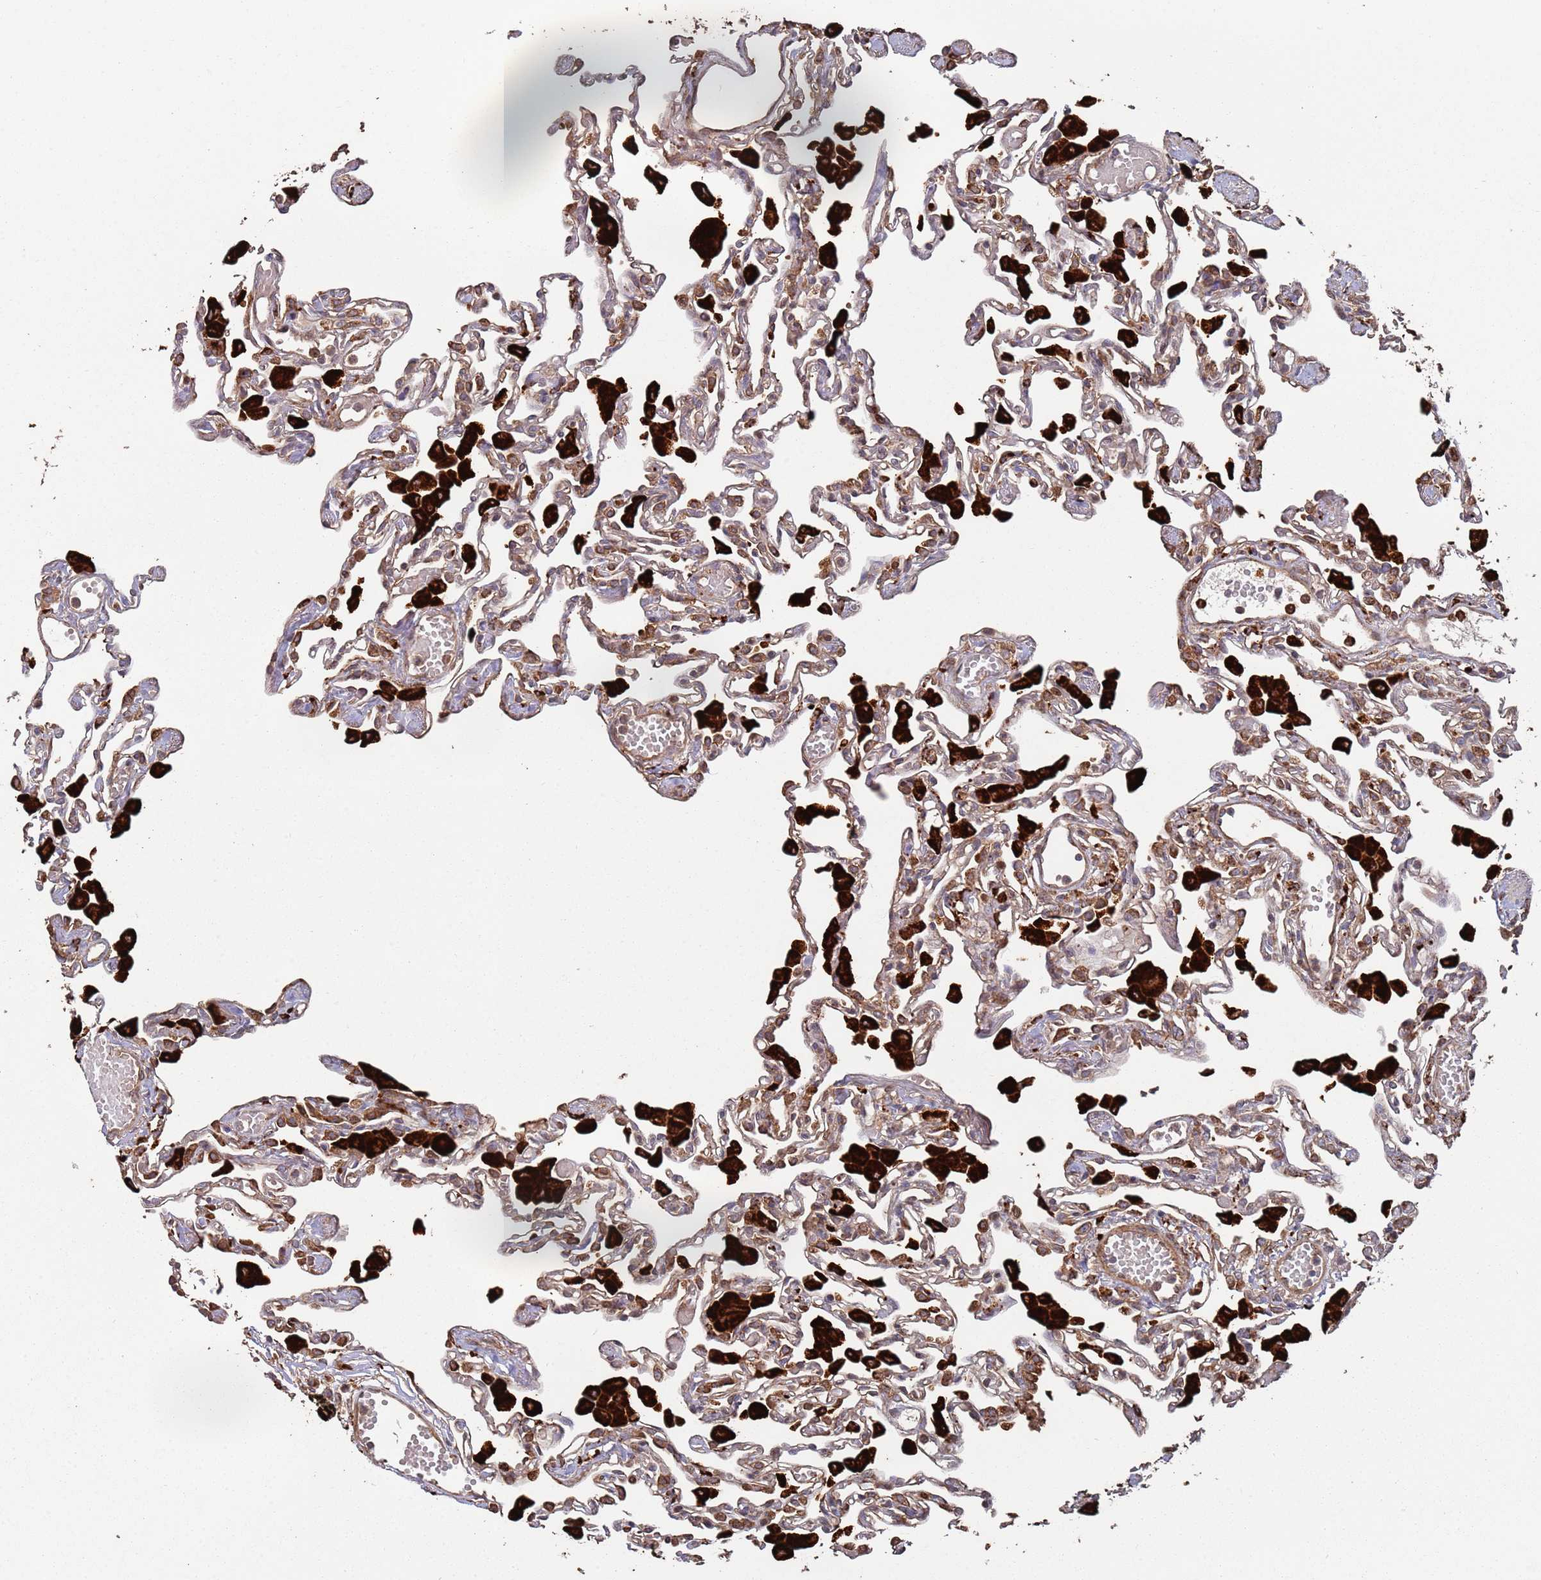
{"staining": {"intensity": "moderate", "quantity": "25%-75%", "location": "cytoplasmic/membranous"}, "tissue": "lung", "cell_type": "Alveolar cells", "image_type": "normal", "snomed": [{"axis": "morphology", "description": "Normal tissue, NOS"}, {"axis": "topography", "description": "Bronchus"}, {"axis": "topography", "description": "Lung"}], "caption": "Lung stained for a protein (brown) reveals moderate cytoplasmic/membranous positive expression in about 25%-75% of alveolar cells.", "gene": "LACC1", "patient": {"sex": "female", "age": 49}}